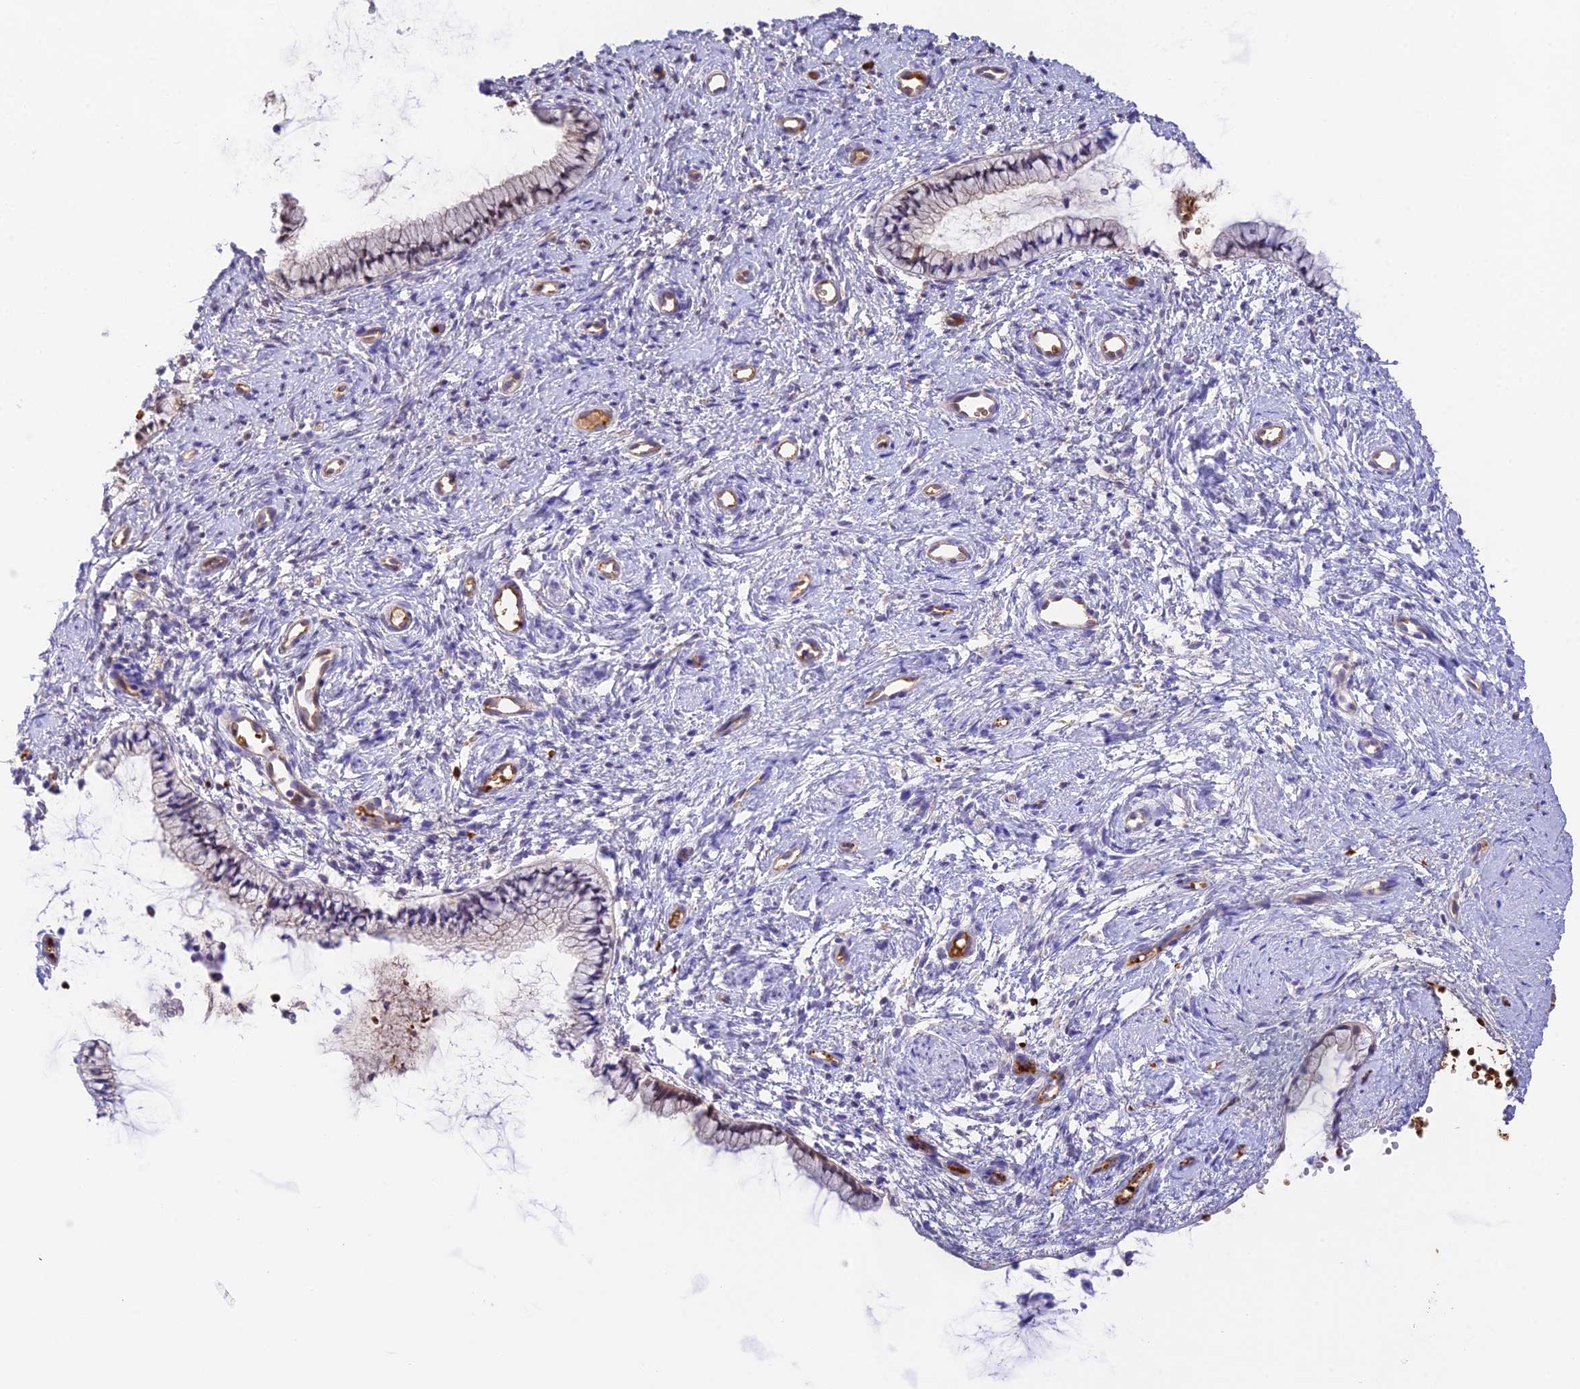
{"staining": {"intensity": "weak", "quantity": "25%-75%", "location": "cytoplasmic/membranous"}, "tissue": "cervix", "cell_type": "Glandular cells", "image_type": "normal", "snomed": [{"axis": "morphology", "description": "Normal tissue, NOS"}, {"axis": "topography", "description": "Cervix"}], "caption": "Weak cytoplasmic/membranous protein expression is appreciated in about 25%-75% of glandular cells in cervix. (DAB (3,3'-diaminobenzidine) IHC, brown staining for protein, blue staining for nuclei).", "gene": "HDHD2", "patient": {"sex": "female", "age": 57}}